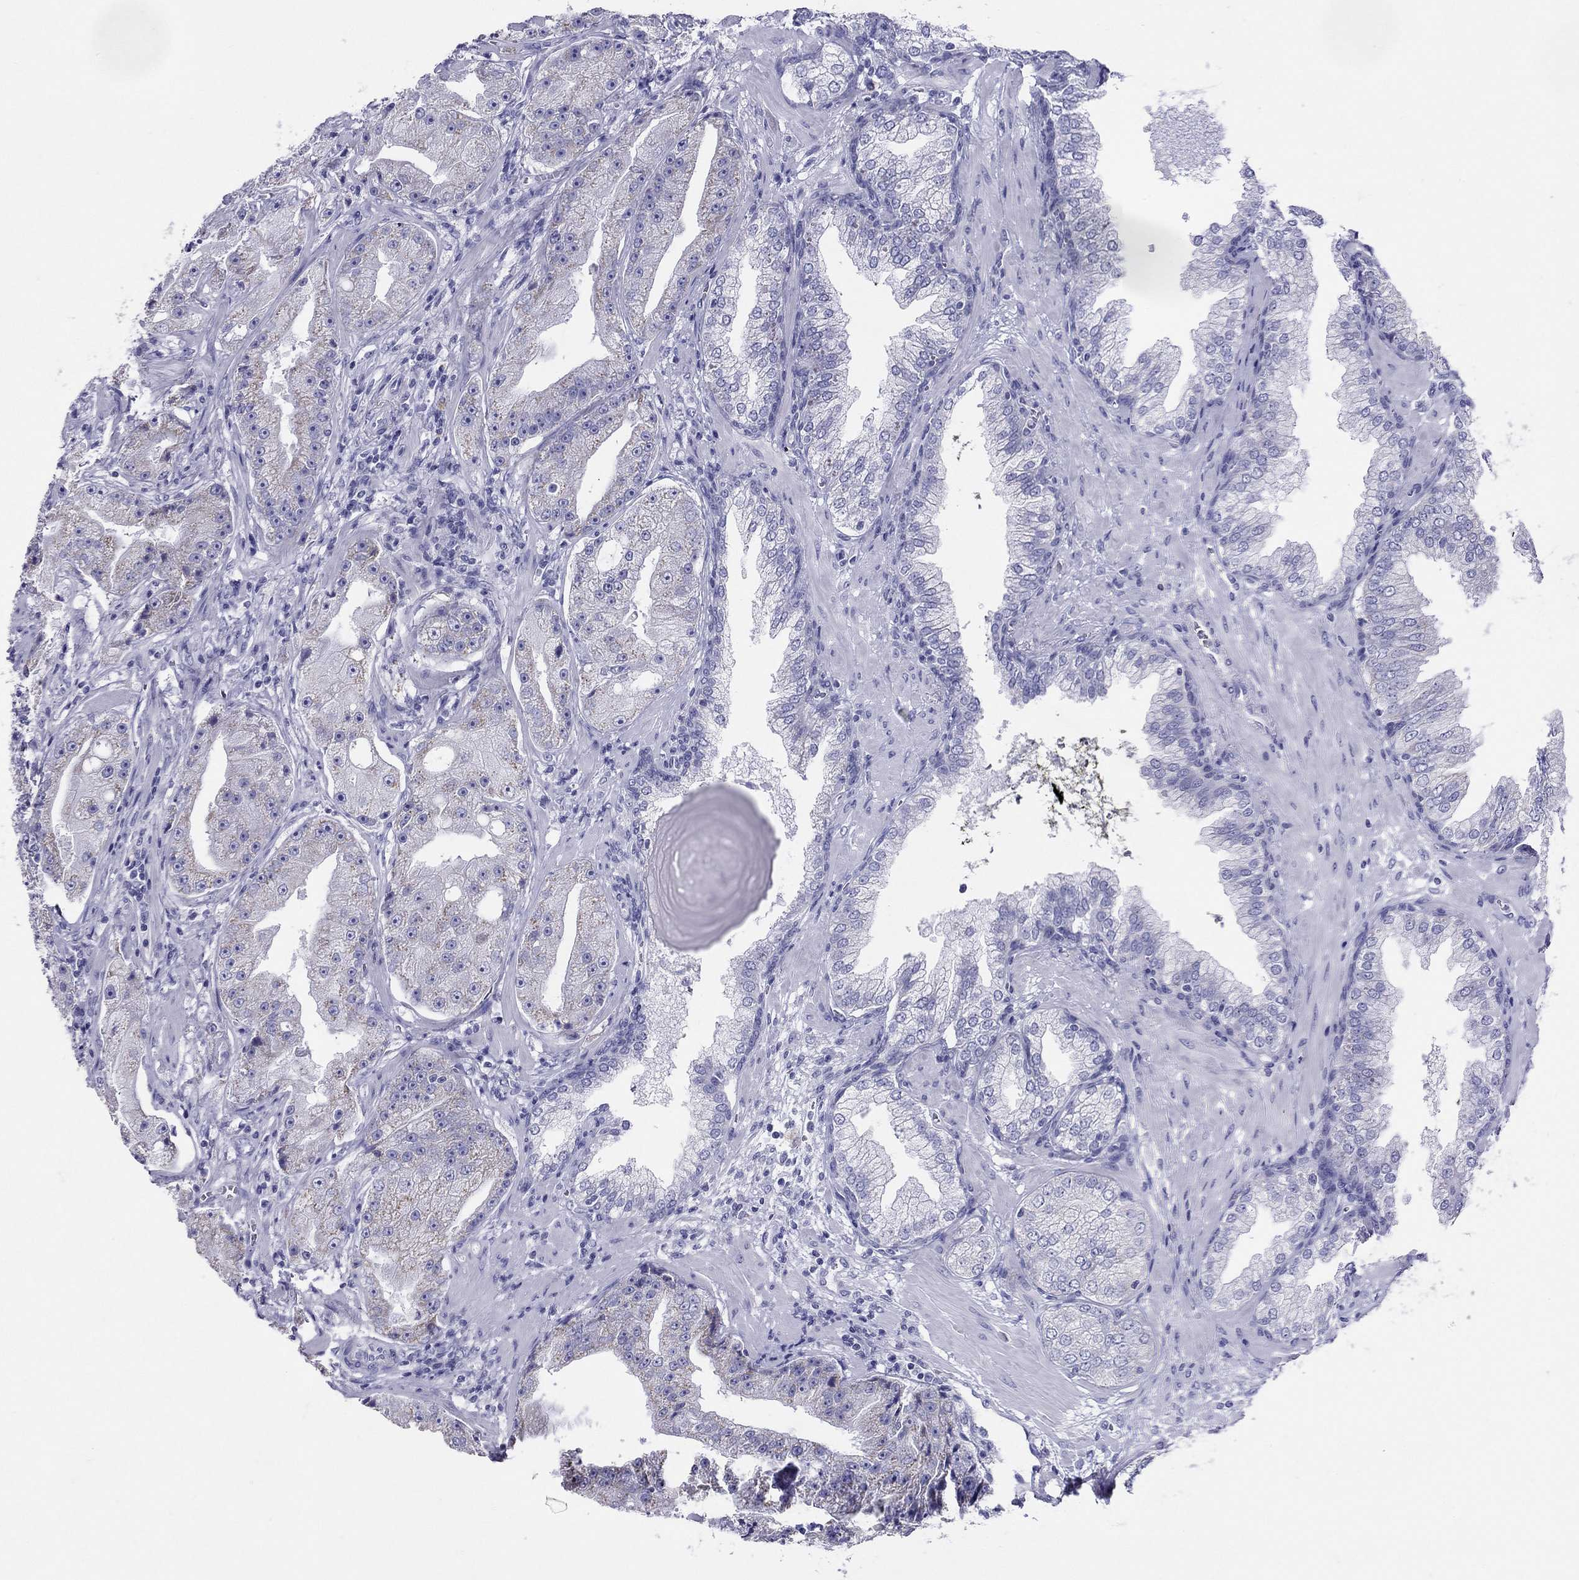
{"staining": {"intensity": "weak", "quantity": "<25%", "location": "cytoplasmic/membranous"}, "tissue": "prostate cancer", "cell_type": "Tumor cells", "image_type": "cancer", "snomed": [{"axis": "morphology", "description": "Adenocarcinoma, Low grade"}, {"axis": "topography", "description": "Prostate"}], "caption": "There is no significant positivity in tumor cells of prostate cancer (adenocarcinoma (low-grade)).", "gene": "DPY19L2", "patient": {"sex": "male", "age": 62}}